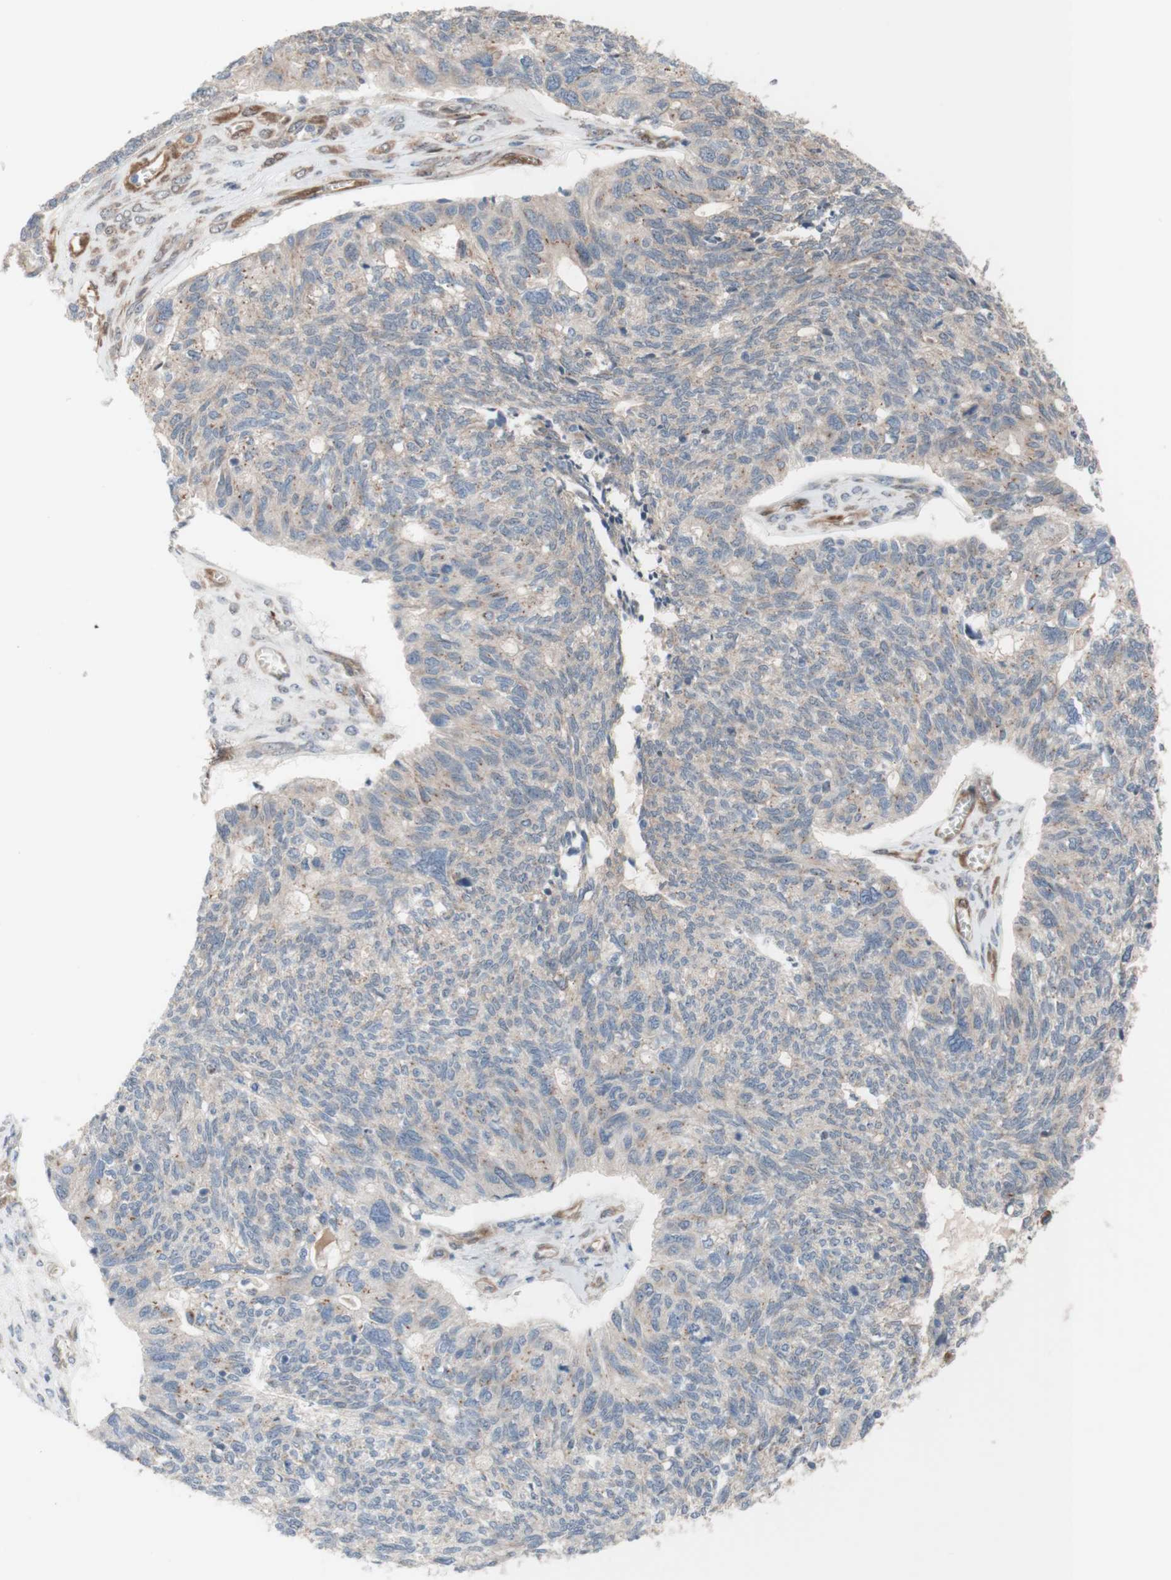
{"staining": {"intensity": "weak", "quantity": ">75%", "location": "cytoplasmic/membranous"}, "tissue": "ovarian cancer", "cell_type": "Tumor cells", "image_type": "cancer", "snomed": [{"axis": "morphology", "description": "Cystadenocarcinoma, serous, NOS"}, {"axis": "topography", "description": "Ovary"}], "caption": "Serous cystadenocarcinoma (ovarian) stained for a protein demonstrates weak cytoplasmic/membranous positivity in tumor cells. The staining was performed using DAB to visualize the protein expression in brown, while the nuclei were stained in blue with hematoxylin (Magnification: 20x).", "gene": "CNN3", "patient": {"sex": "female", "age": 79}}